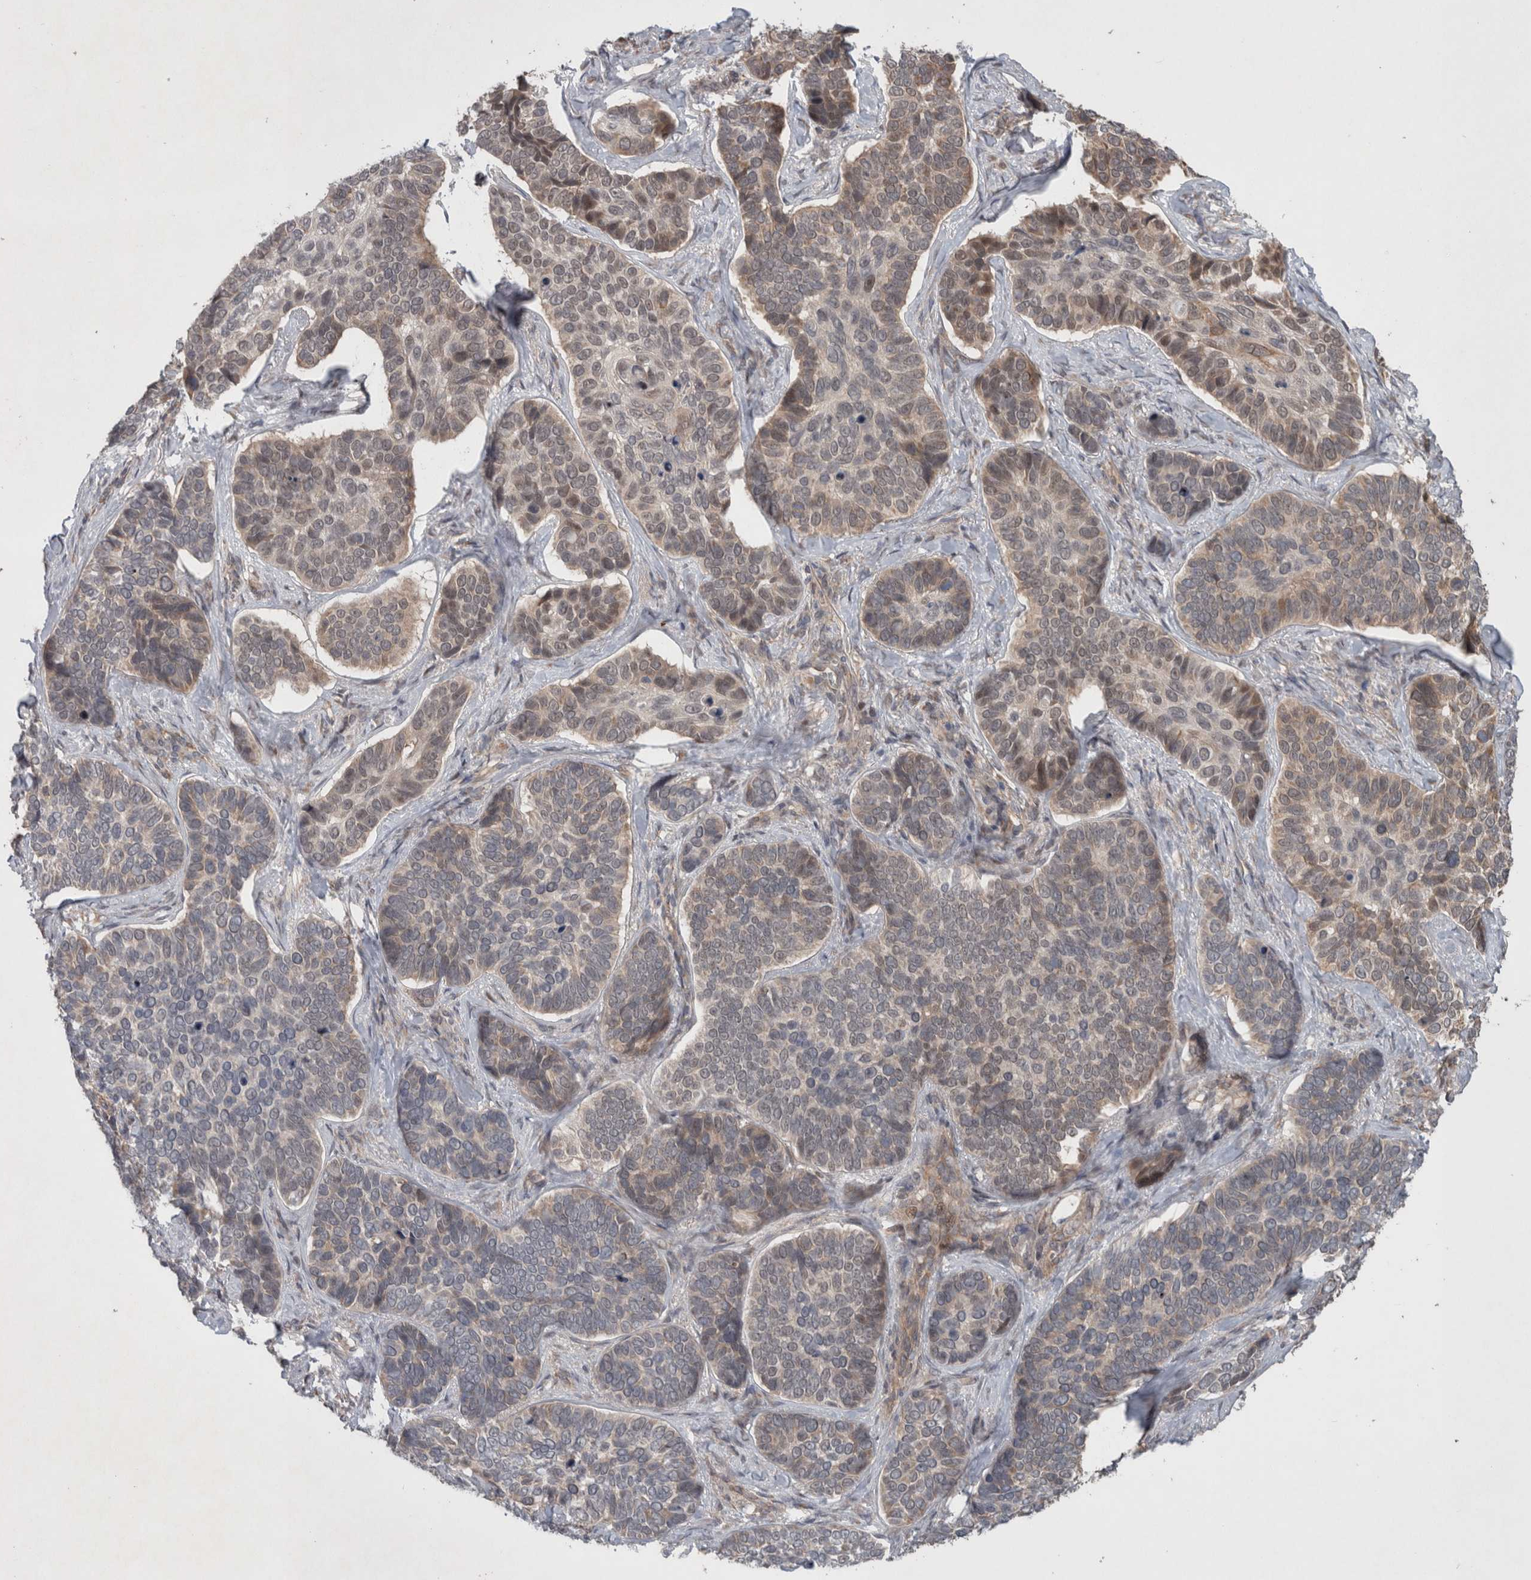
{"staining": {"intensity": "weak", "quantity": ">75%", "location": "cytoplasmic/membranous"}, "tissue": "skin cancer", "cell_type": "Tumor cells", "image_type": "cancer", "snomed": [{"axis": "morphology", "description": "Basal cell carcinoma"}, {"axis": "topography", "description": "Skin"}], "caption": "This is a histology image of IHC staining of skin cancer, which shows weak staining in the cytoplasmic/membranous of tumor cells.", "gene": "GIMAP6", "patient": {"sex": "male", "age": 62}}